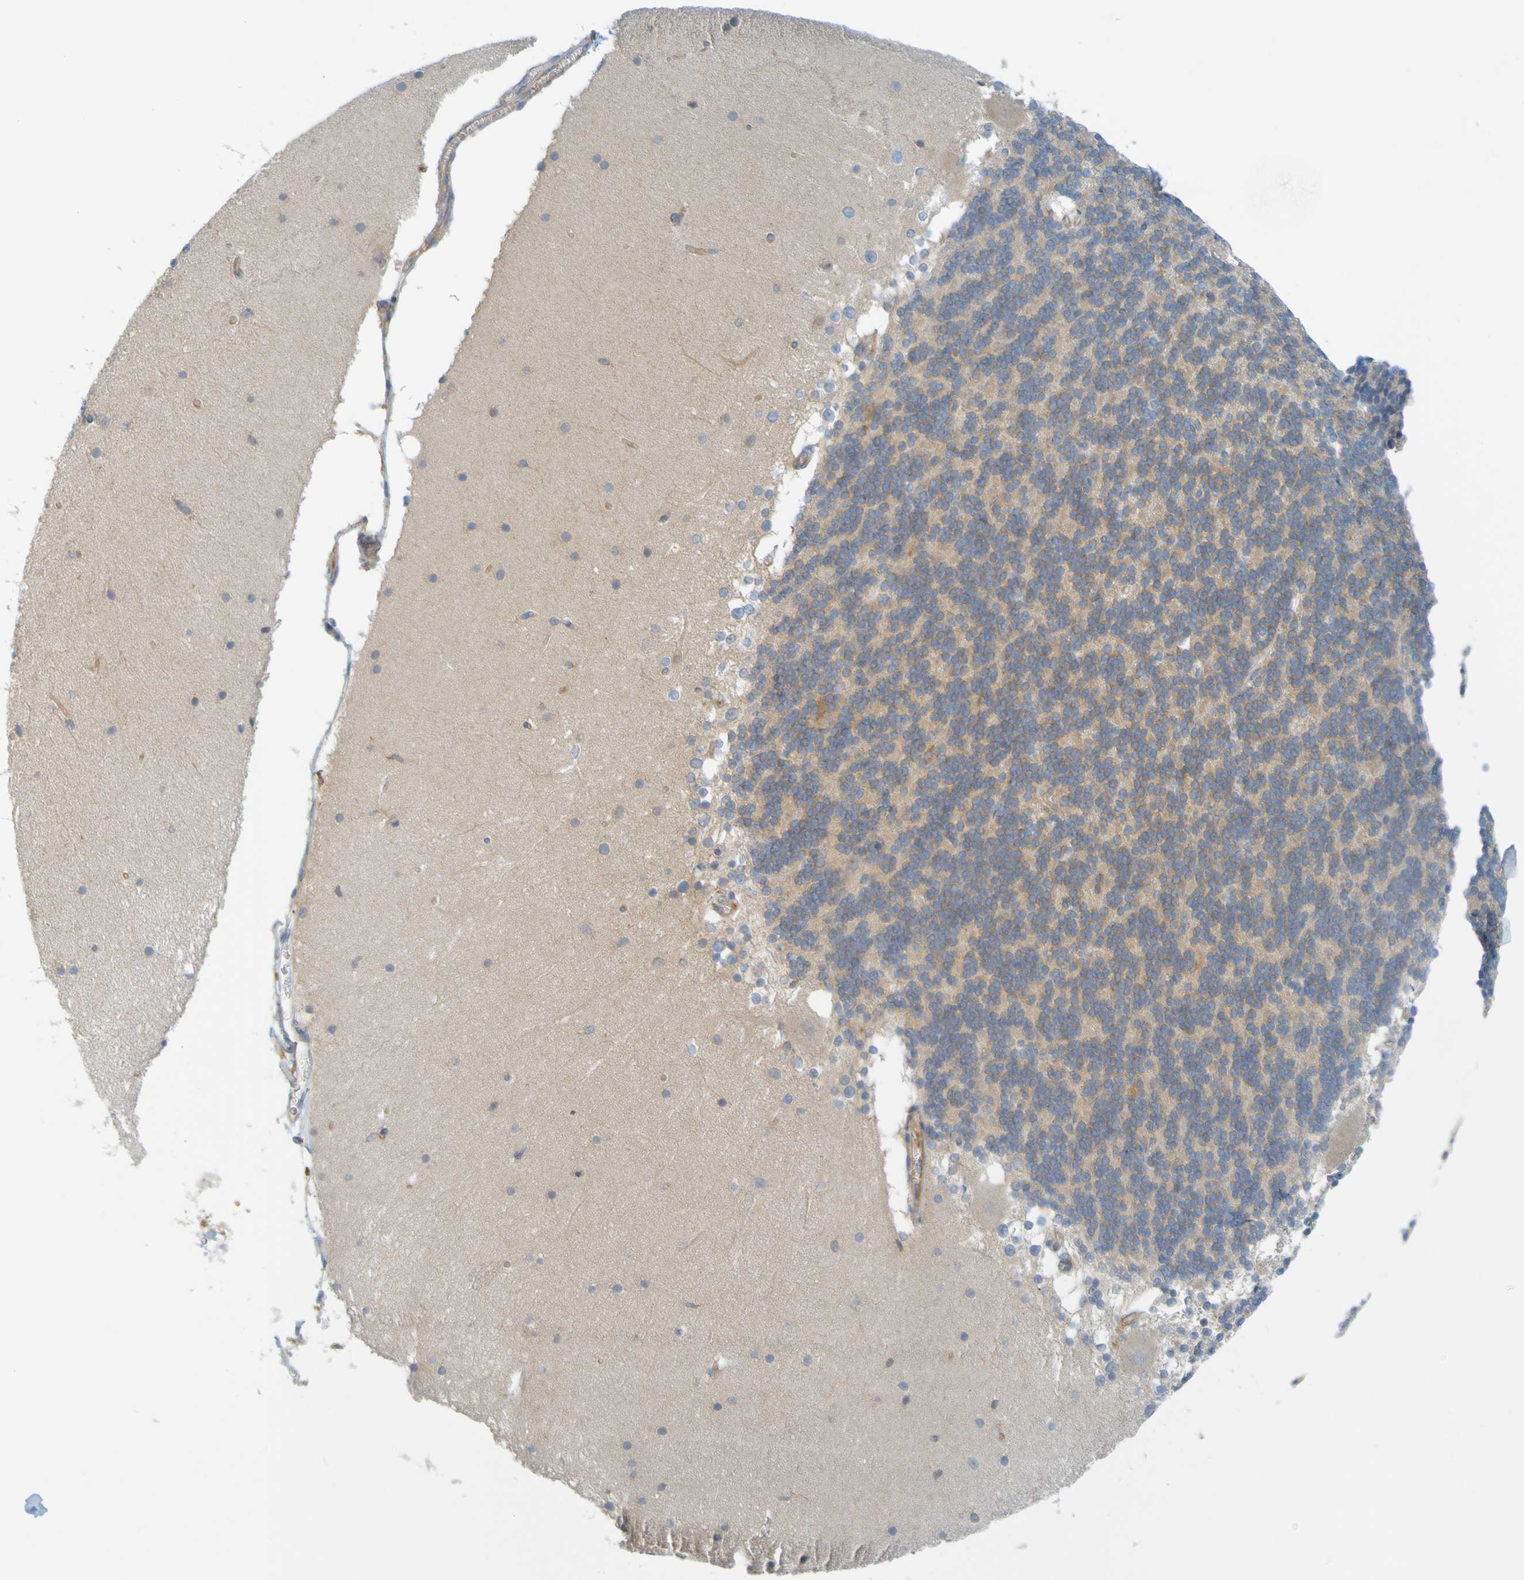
{"staining": {"intensity": "weak", "quantity": "25%-75%", "location": "cytoplasmic/membranous"}, "tissue": "cerebellum", "cell_type": "Cells in granular layer", "image_type": "normal", "snomed": [{"axis": "morphology", "description": "Normal tissue, NOS"}, {"axis": "topography", "description": "Cerebellum"}], "caption": "Immunohistochemistry (IHC) micrograph of benign cerebellum: cerebellum stained using immunohistochemistry displays low levels of weak protein expression localized specifically in the cytoplasmic/membranous of cells in granular layer, appearing as a cytoplasmic/membranous brown color.", "gene": "APPL1", "patient": {"sex": "female", "age": 19}}